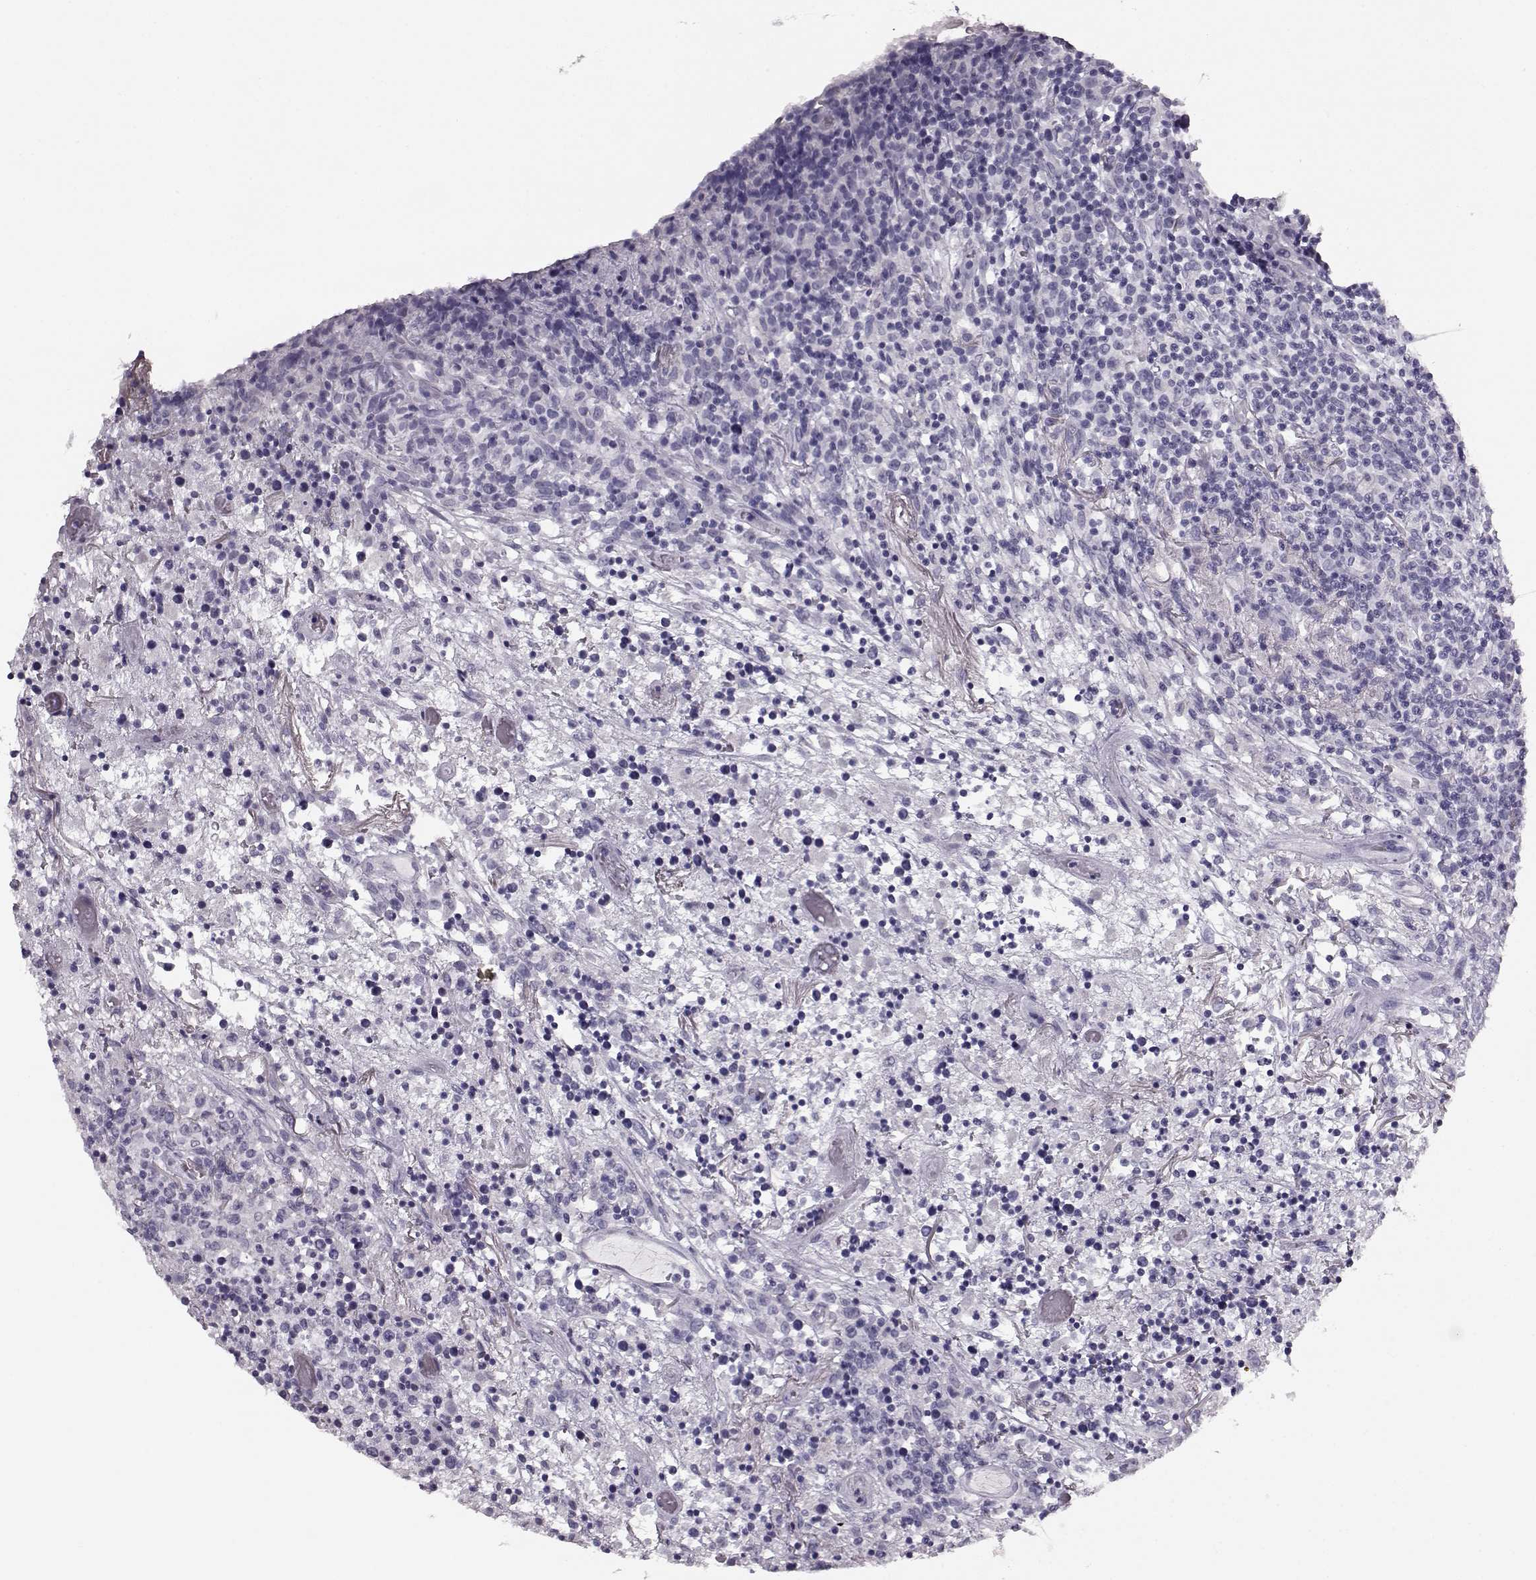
{"staining": {"intensity": "negative", "quantity": "none", "location": "none"}, "tissue": "lymphoma", "cell_type": "Tumor cells", "image_type": "cancer", "snomed": [{"axis": "morphology", "description": "Malignant lymphoma, non-Hodgkin's type, High grade"}, {"axis": "topography", "description": "Lung"}], "caption": "Human lymphoma stained for a protein using IHC shows no staining in tumor cells.", "gene": "BFSP2", "patient": {"sex": "male", "age": 79}}